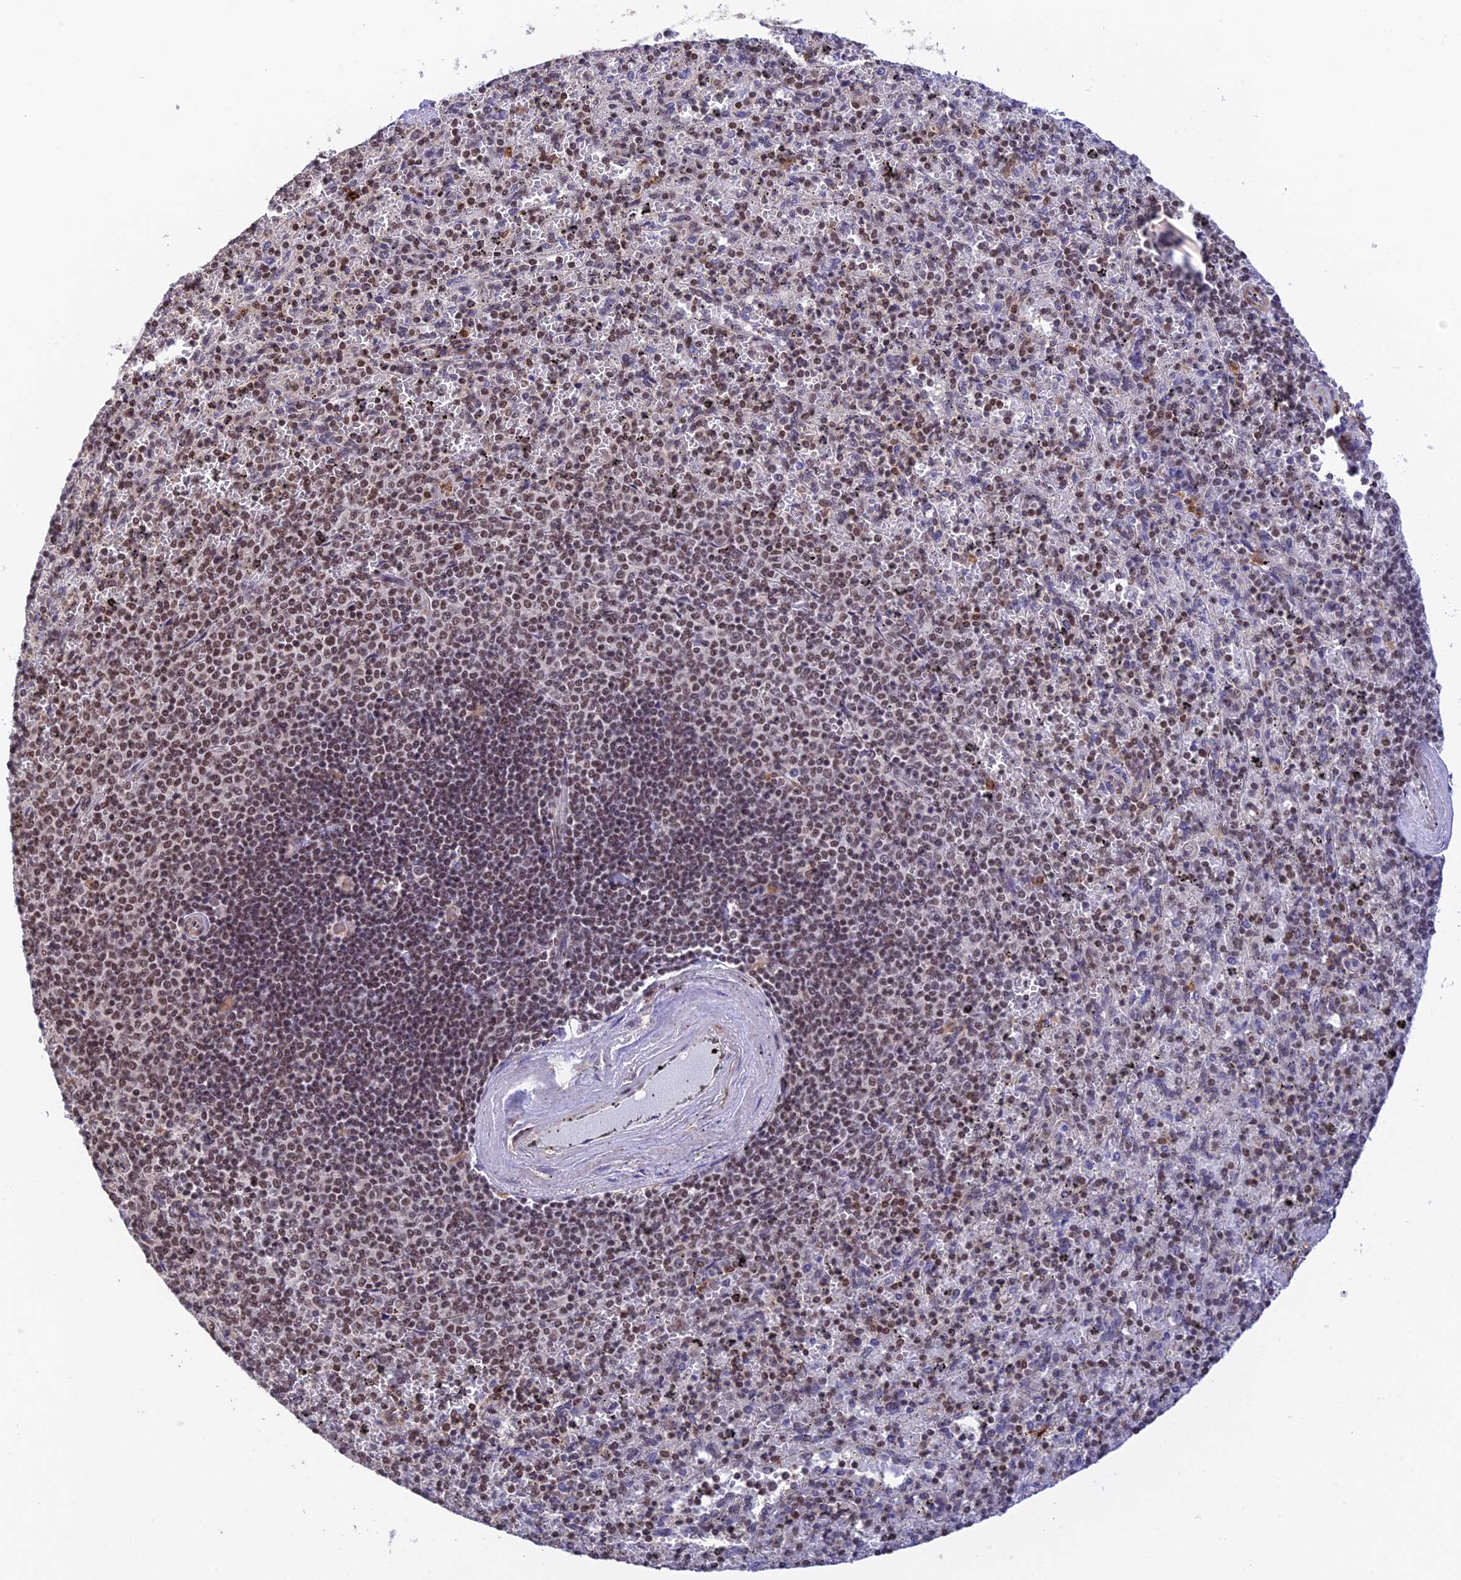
{"staining": {"intensity": "strong", "quantity": ">75%", "location": "nuclear"}, "tissue": "spleen", "cell_type": "Cells in red pulp", "image_type": "normal", "snomed": [{"axis": "morphology", "description": "Normal tissue, NOS"}, {"axis": "topography", "description": "Spleen"}], "caption": "Immunohistochemical staining of benign spleen shows high levels of strong nuclear expression in approximately >75% of cells in red pulp.", "gene": "THAP11", "patient": {"sex": "male", "age": 82}}